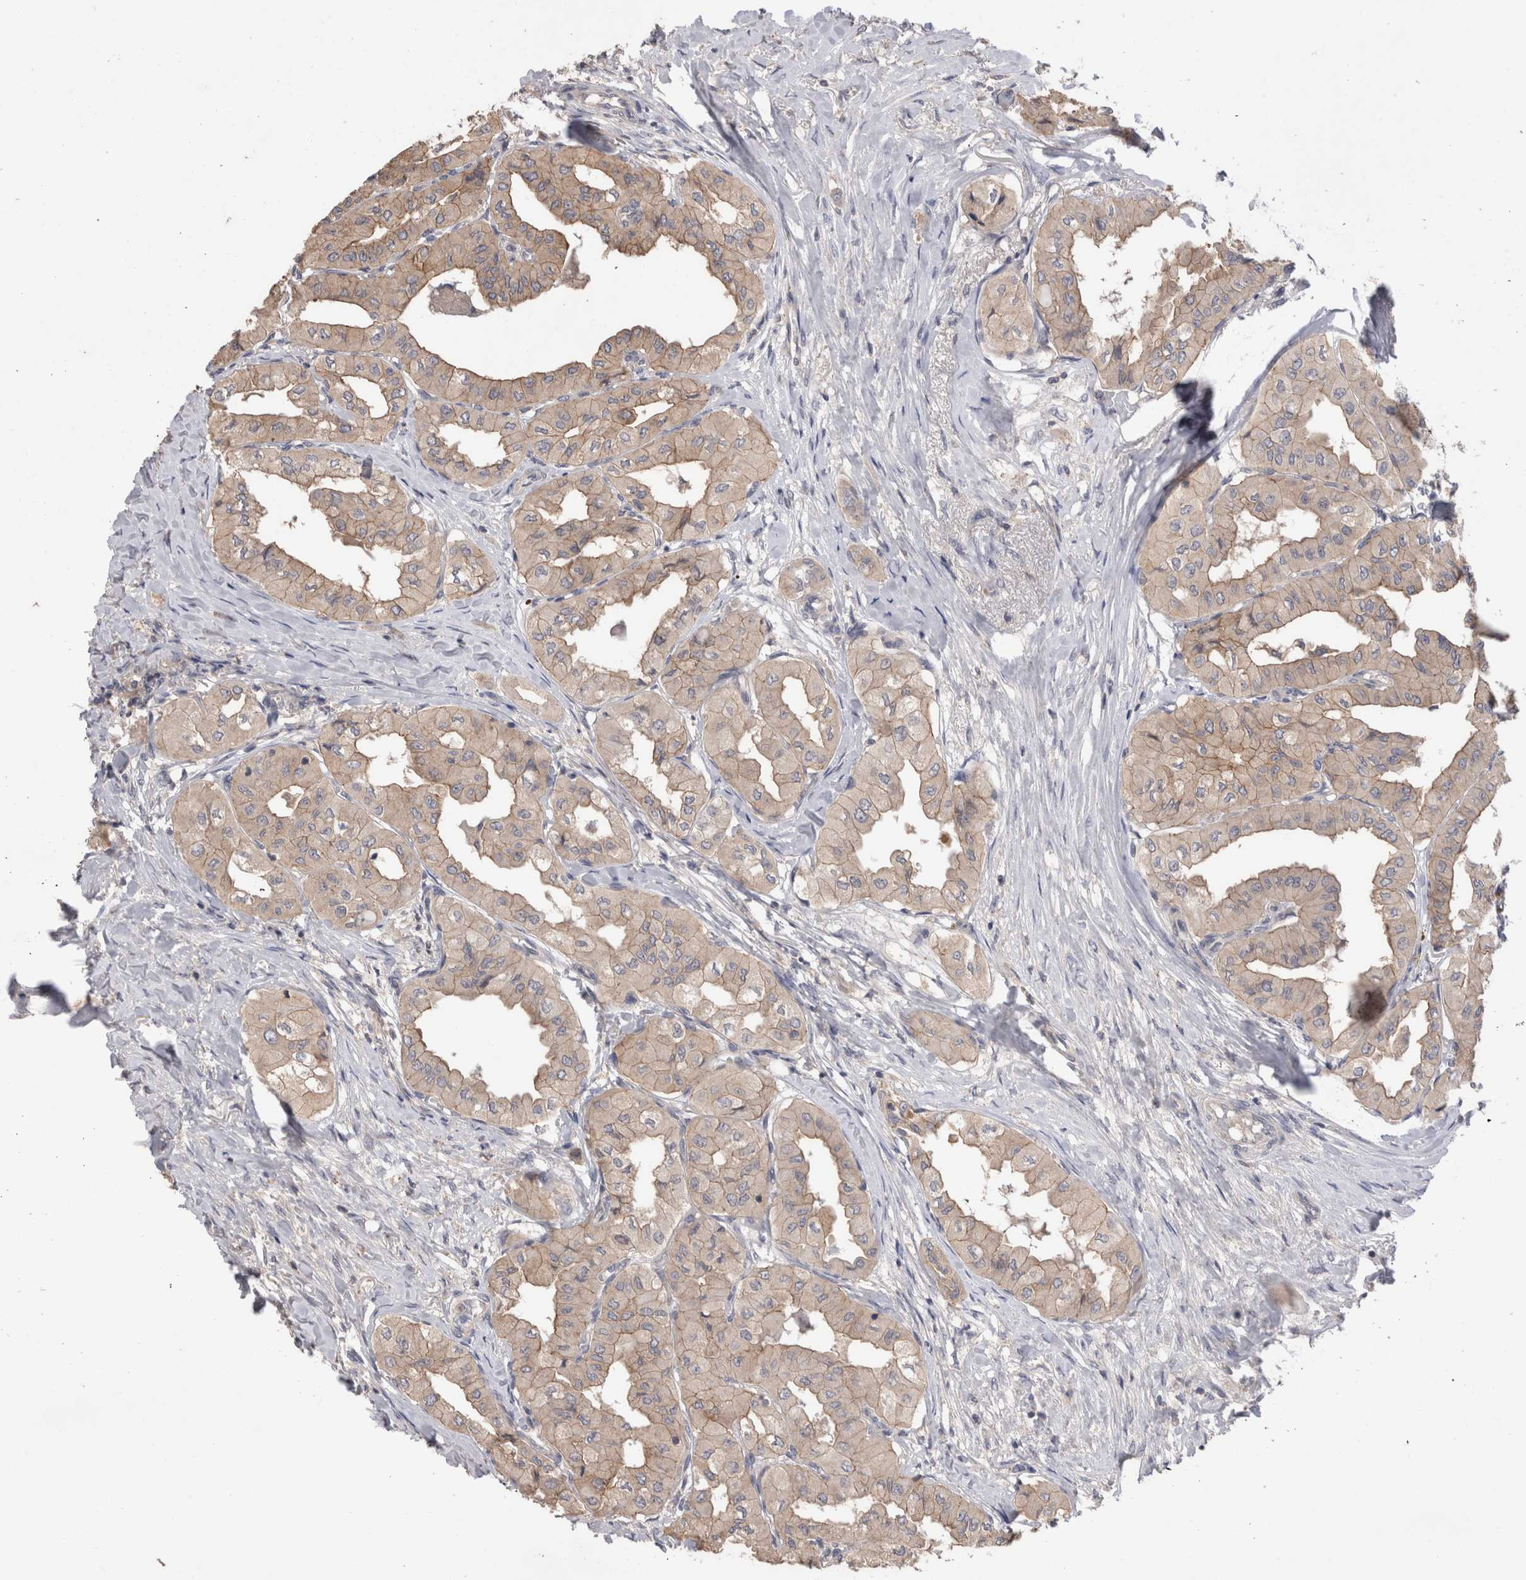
{"staining": {"intensity": "moderate", "quantity": ">75%", "location": "cytoplasmic/membranous"}, "tissue": "thyroid cancer", "cell_type": "Tumor cells", "image_type": "cancer", "snomed": [{"axis": "morphology", "description": "Papillary adenocarcinoma, NOS"}, {"axis": "topography", "description": "Thyroid gland"}], "caption": "A histopathology image of thyroid cancer stained for a protein exhibits moderate cytoplasmic/membranous brown staining in tumor cells. (DAB (3,3'-diaminobenzidine) IHC, brown staining for protein, blue staining for nuclei).", "gene": "OTOR", "patient": {"sex": "female", "age": 59}}